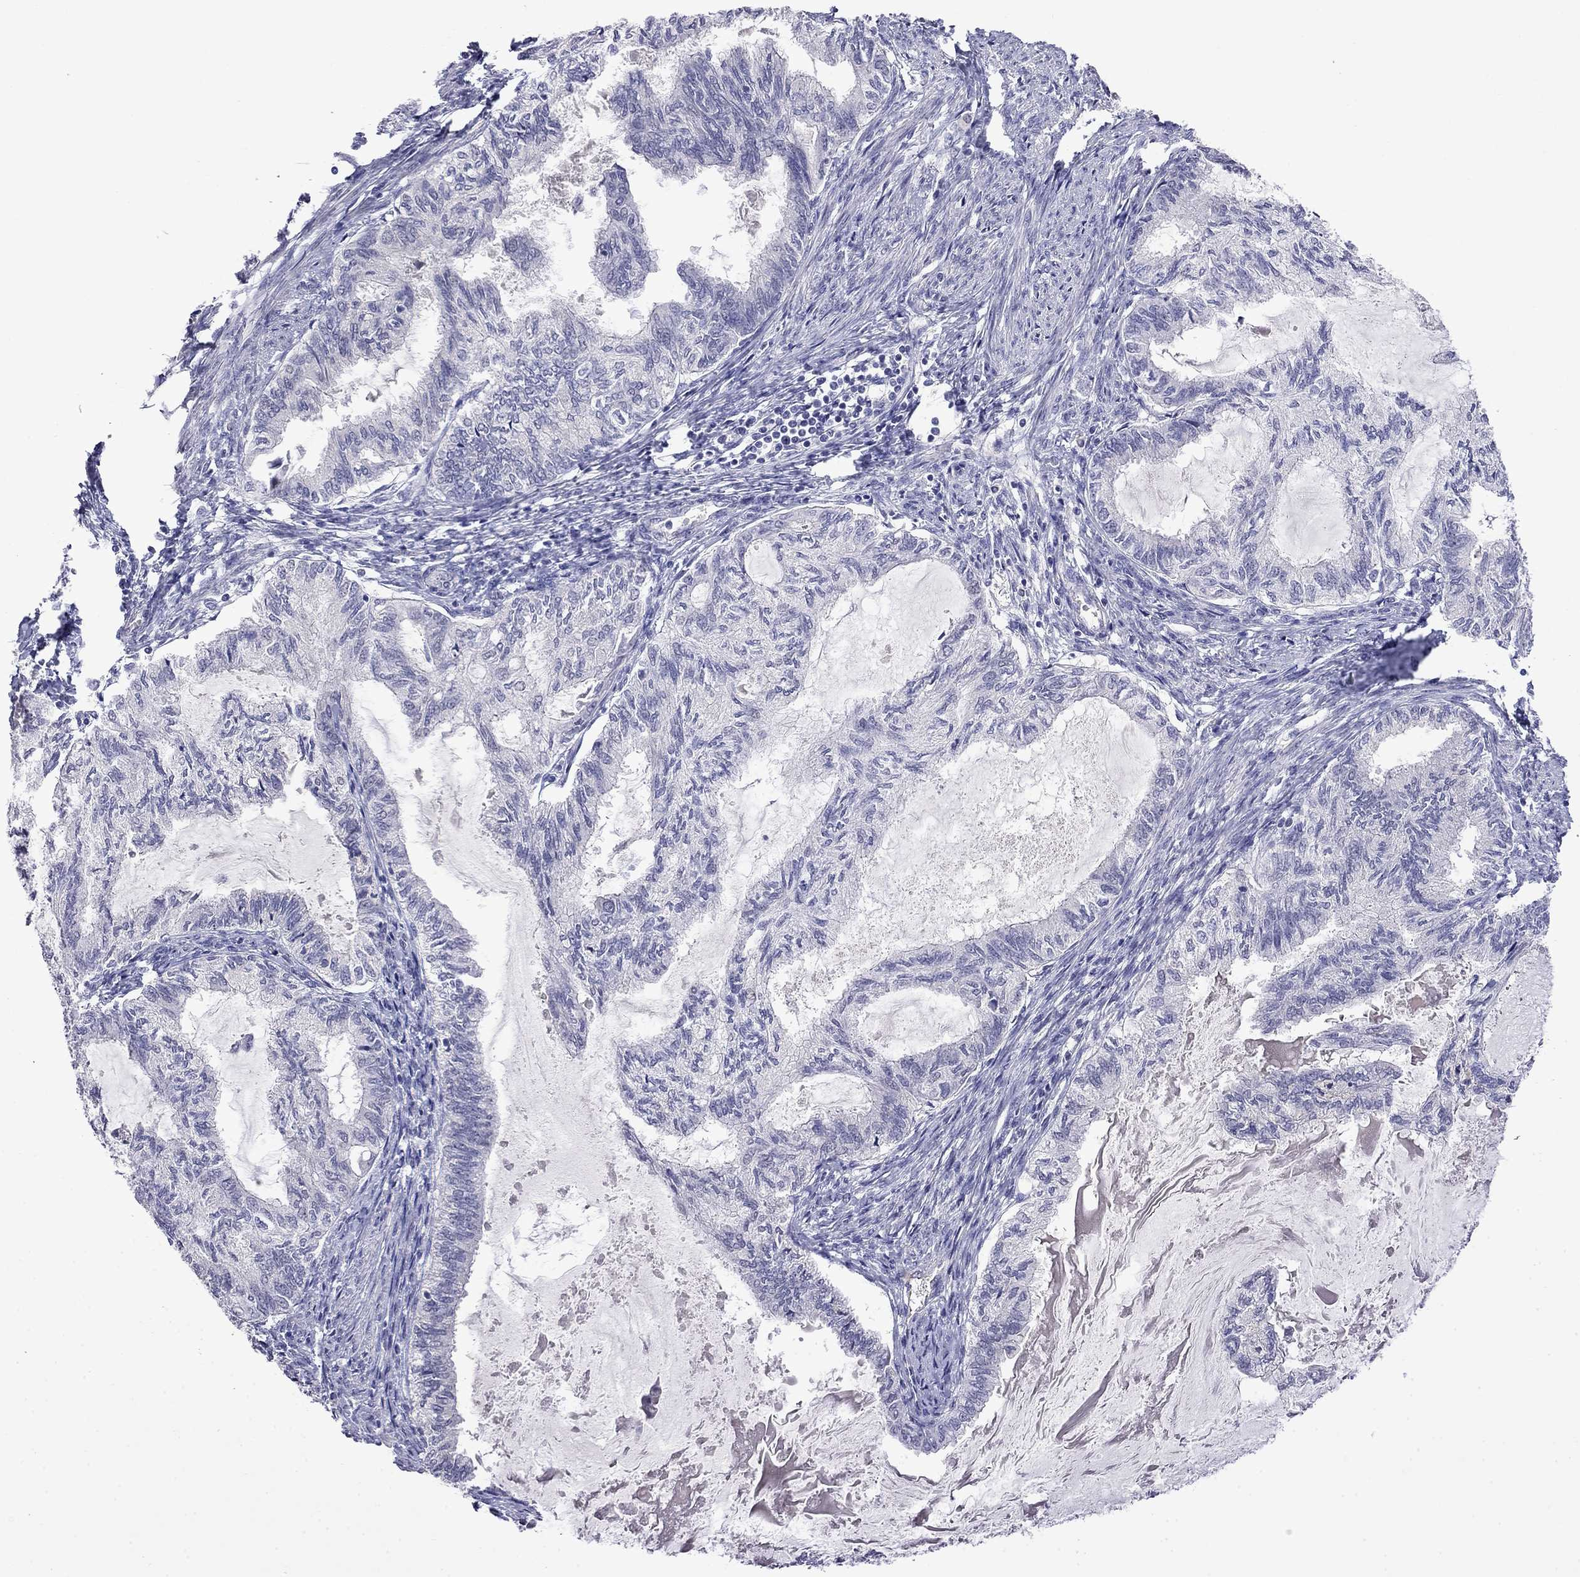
{"staining": {"intensity": "negative", "quantity": "none", "location": "none"}, "tissue": "endometrial cancer", "cell_type": "Tumor cells", "image_type": "cancer", "snomed": [{"axis": "morphology", "description": "Adenocarcinoma, NOS"}, {"axis": "topography", "description": "Endometrium"}], "caption": "A photomicrograph of endometrial adenocarcinoma stained for a protein displays no brown staining in tumor cells. Brightfield microscopy of IHC stained with DAB (3,3'-diaminobenzidine) (brown) and hematoxylin (blue), captured at high magnification.", "gene": "STAR", "patient": {"sex": "female", "age": 86}}